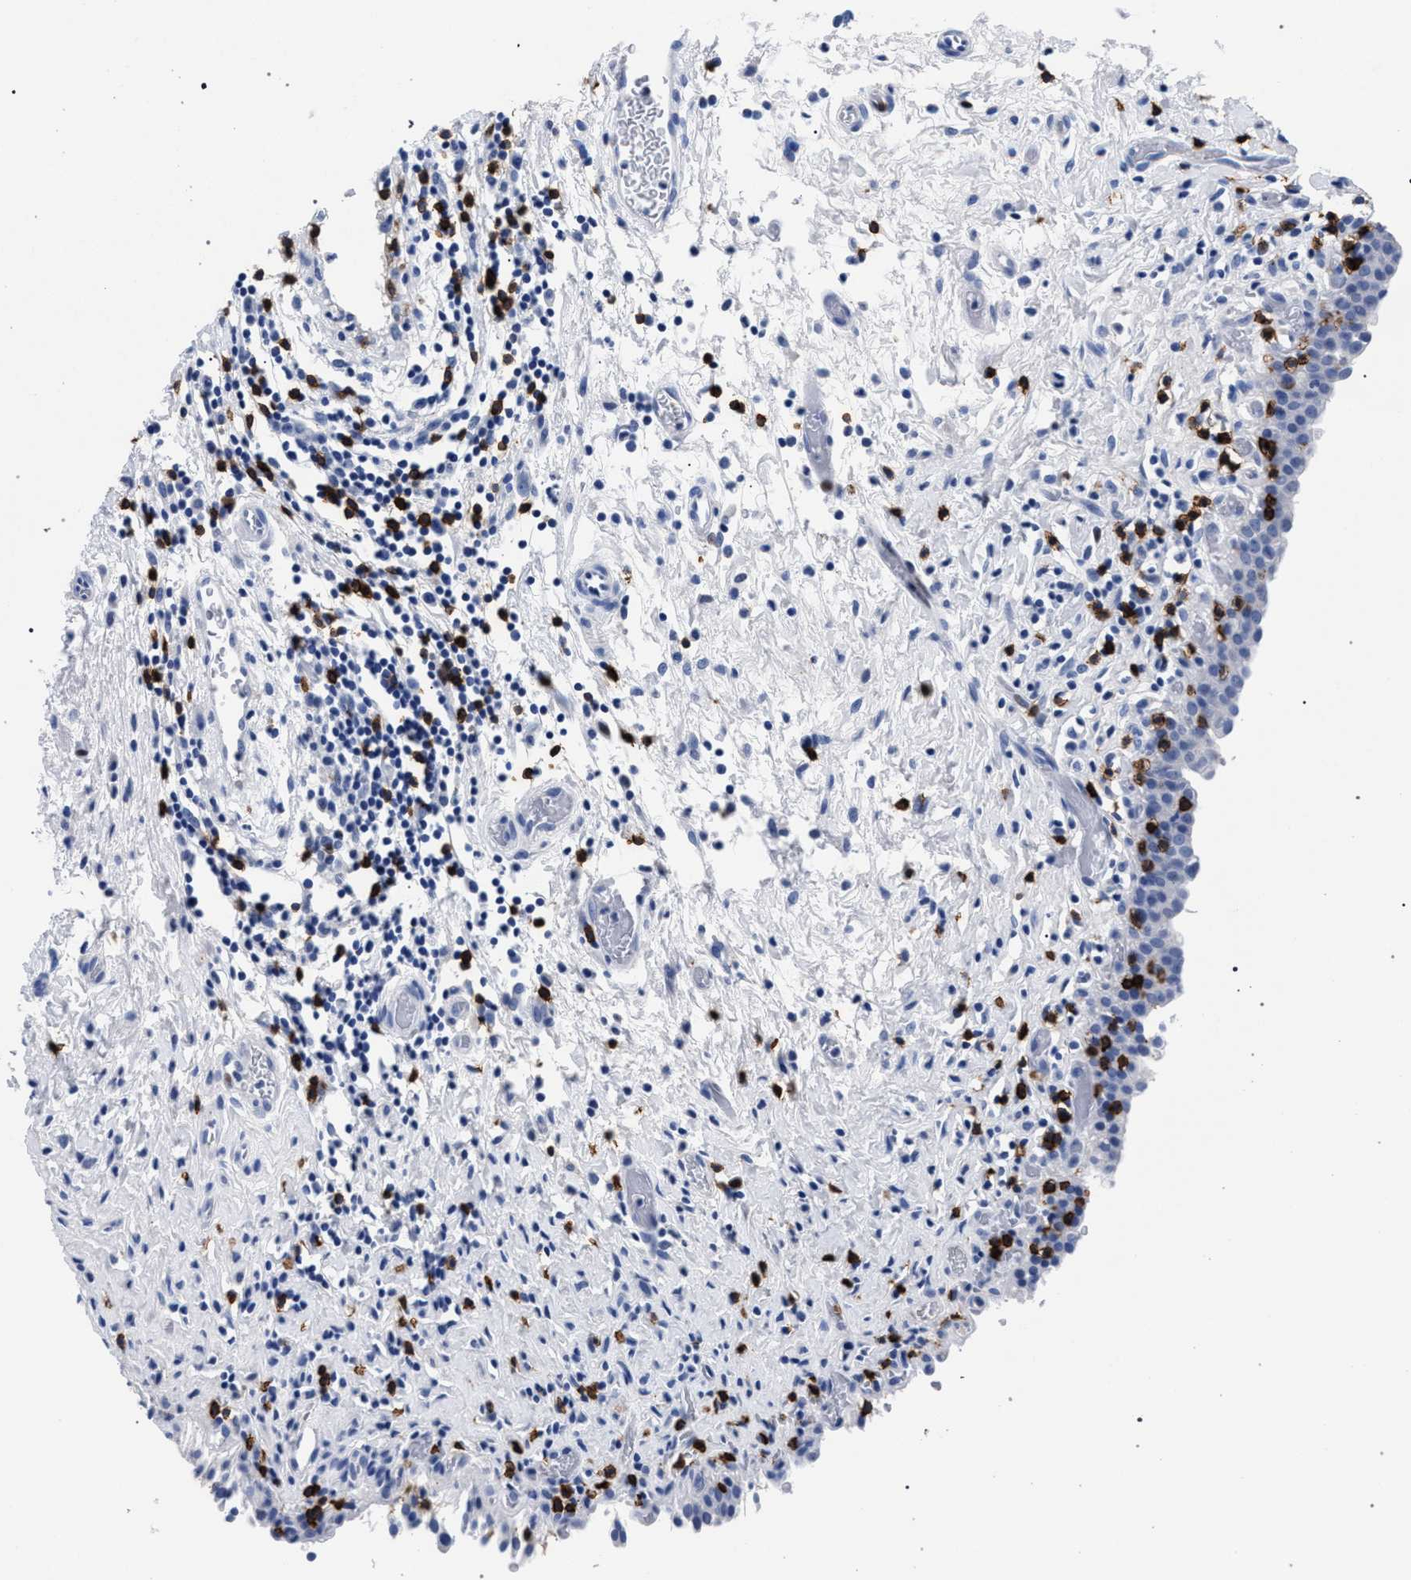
{"staining": {"intensity": "negative", "quantity": "none", "location": "none"}, "tissue": "urinary bladder", "cell_type": "Urothelial cells", "image_type": "normal", "snomed": [{"axis": "morphology", "description": "Normal tissue, NOS"}, {"axis": "topography", "description": "Urinary bladder"}], "caption": "The histopathology image exhibits no staining of urothelial cells in normal urinary bladder. (DAB IHC with hematoxylin counter stain).", "gene": "KLRK1", "patient": {"sex": "male", "age": 51}}